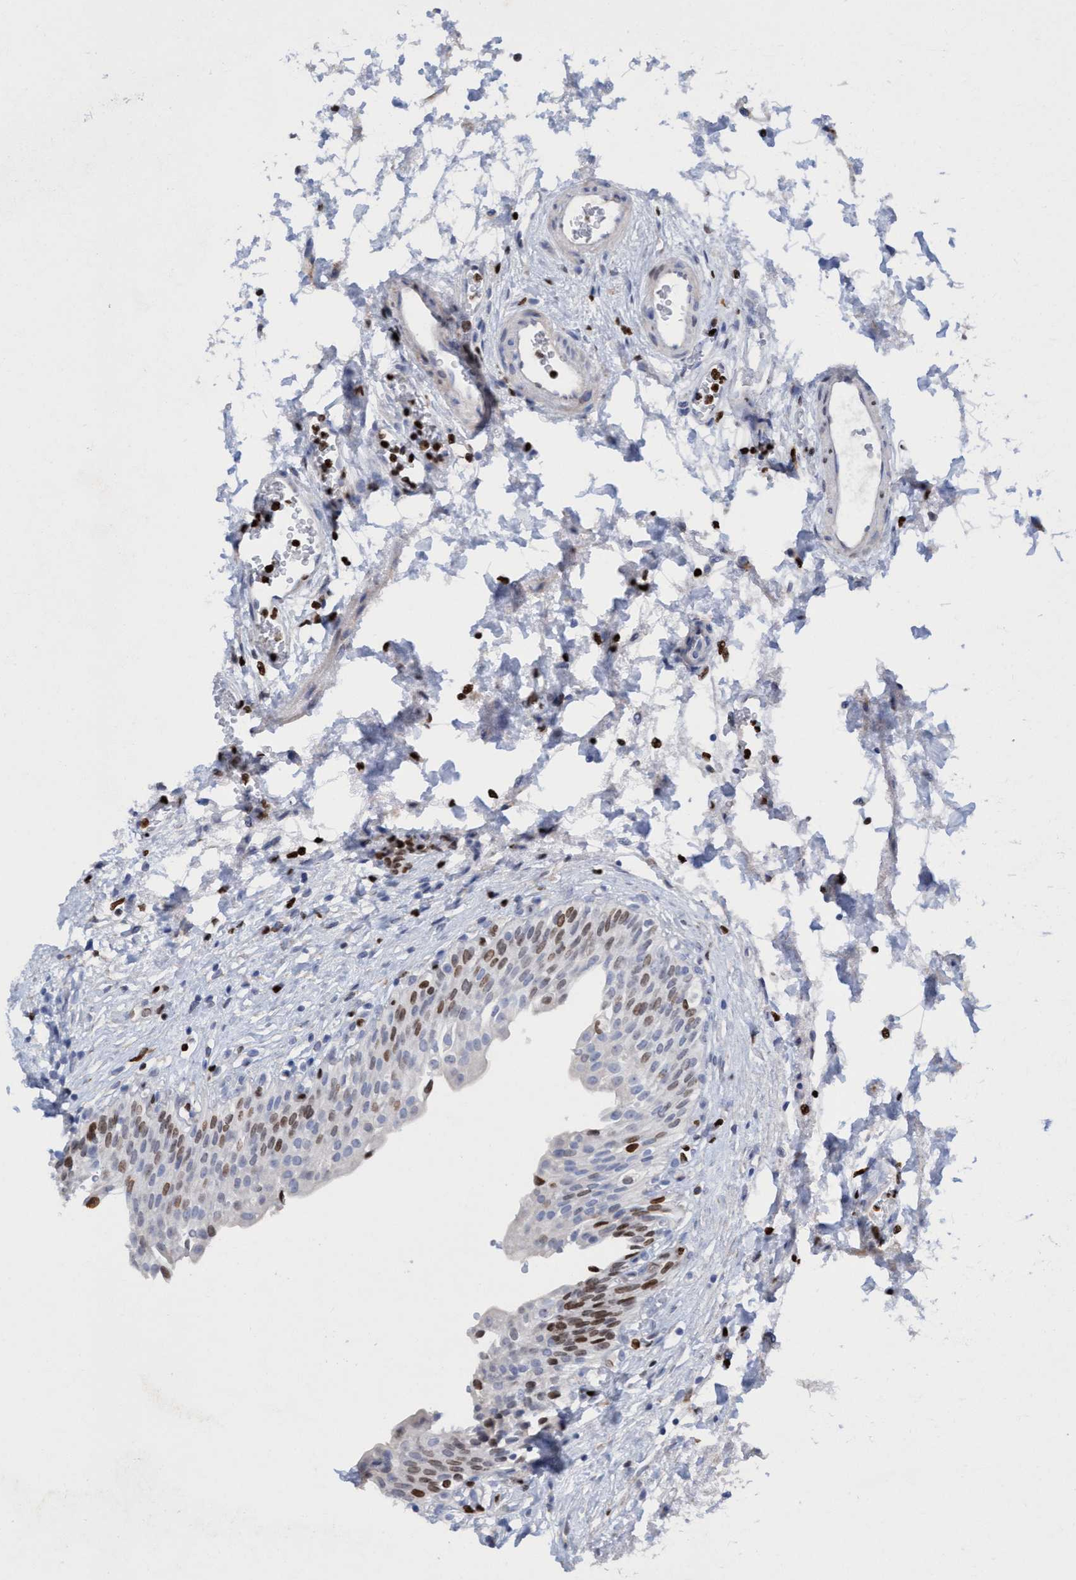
{"staining": {"intensity": "moderate", "quantity": "25%-75%", "location": "nuclear"}, "tissue": "urinary bladder", "cell_type": "Urothelial cells", "image_type": "normal", "snomed": [{"axis": "morphology", "description": "Urothelial carcinoma, High grade"}, {"axis": "topography", "description": "Urinary bladder"}], "caption": "Urinary bladder stained with a brown dye exhibits moderate nuclear positive expression in about 25%-75% of urothelial cells.", "gene": "CBX2", "patient": {"sex": "male", "age": 46}}